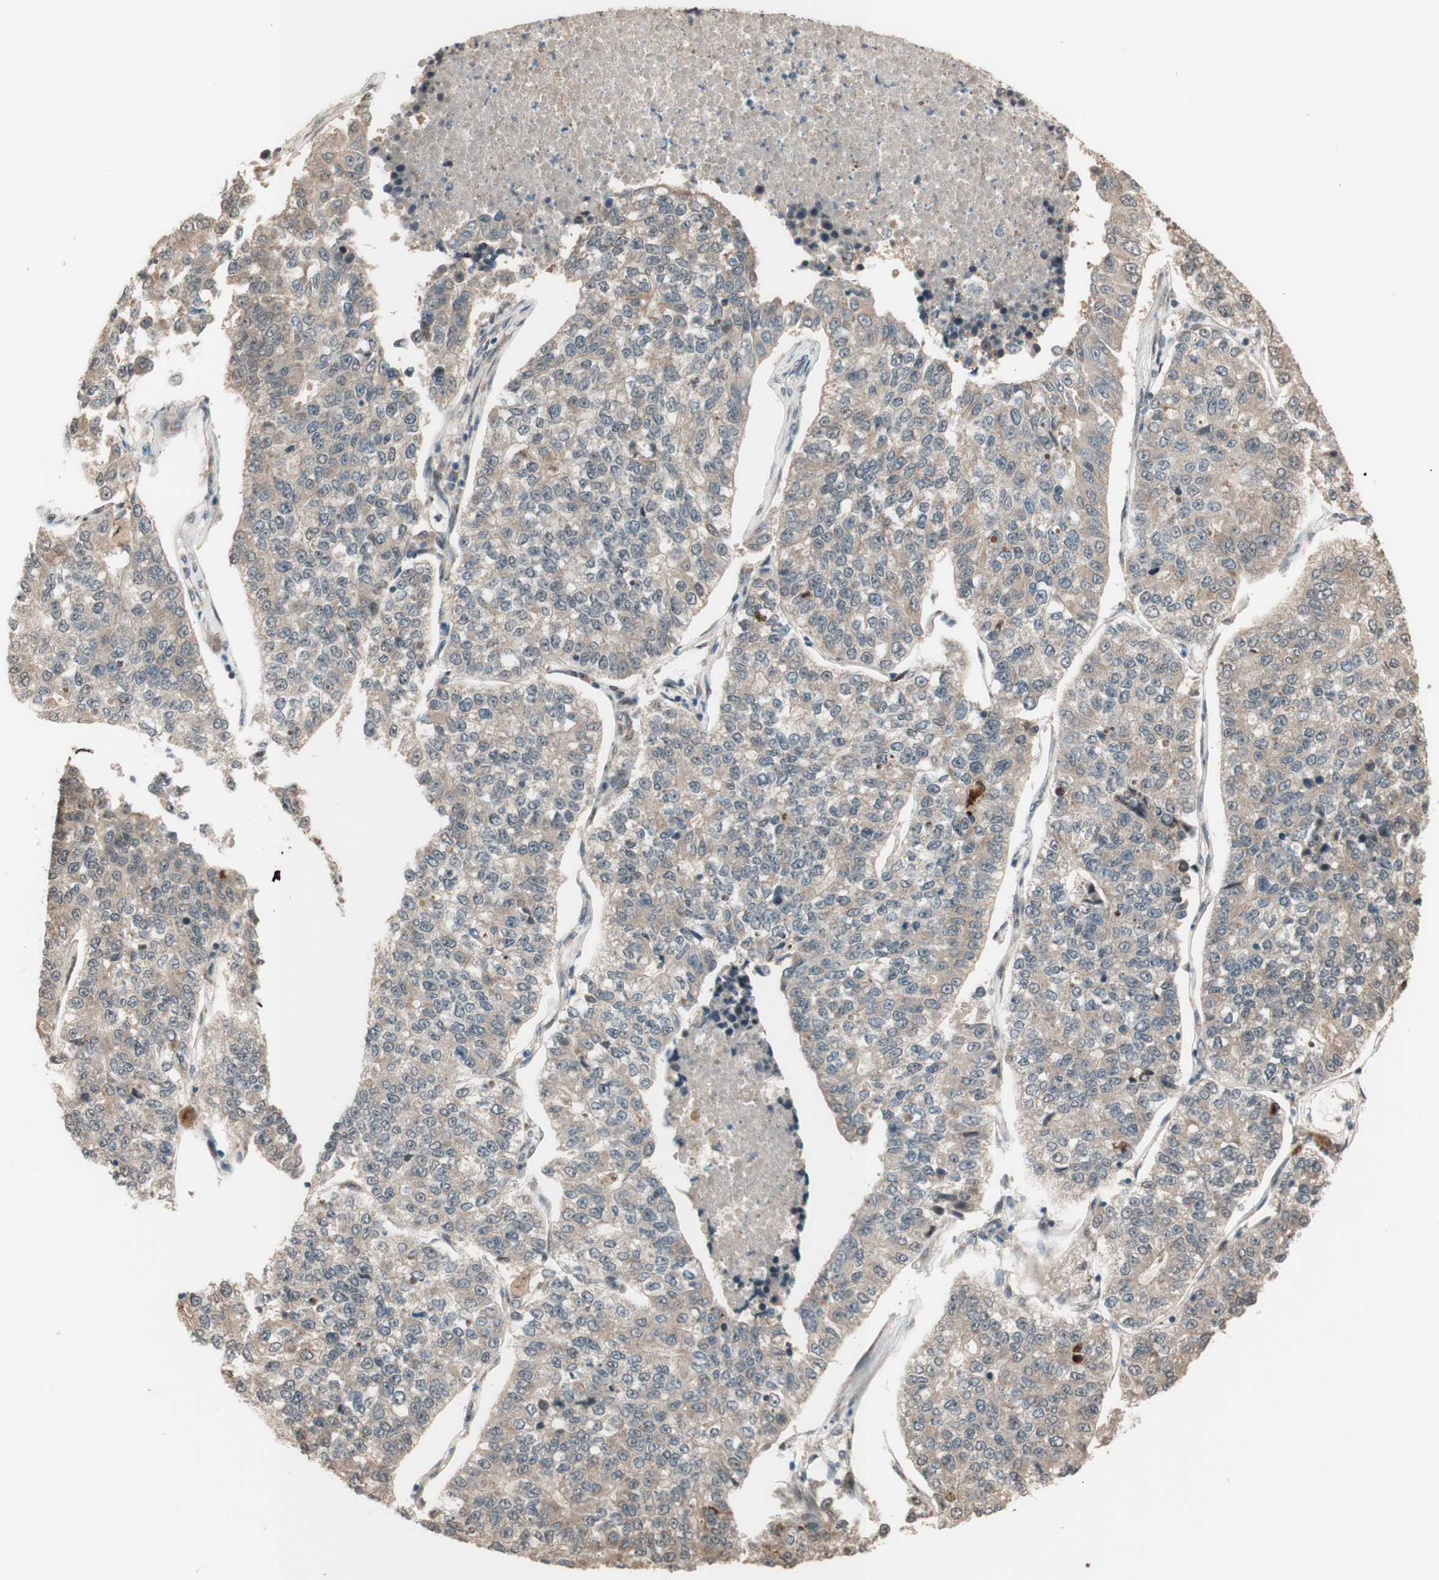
{"staining": {"intensity": "negative", "quantity": "none", "location": "none"}, "tissue": "lung cancer", "cell_type": "Tumor cells", "image_type": "cancer", "snomed": [{"axis": "morphology", "description": "Adenocarcinoma, NOS"}, {"axis": "topography", "description": "Lung"}], "caption": "Lung cancer stained for a protein using immunohistochemistry displays no staining tumor cells.", "gene": "CCNC", "patient": {"sex": "male", "age": 49}}